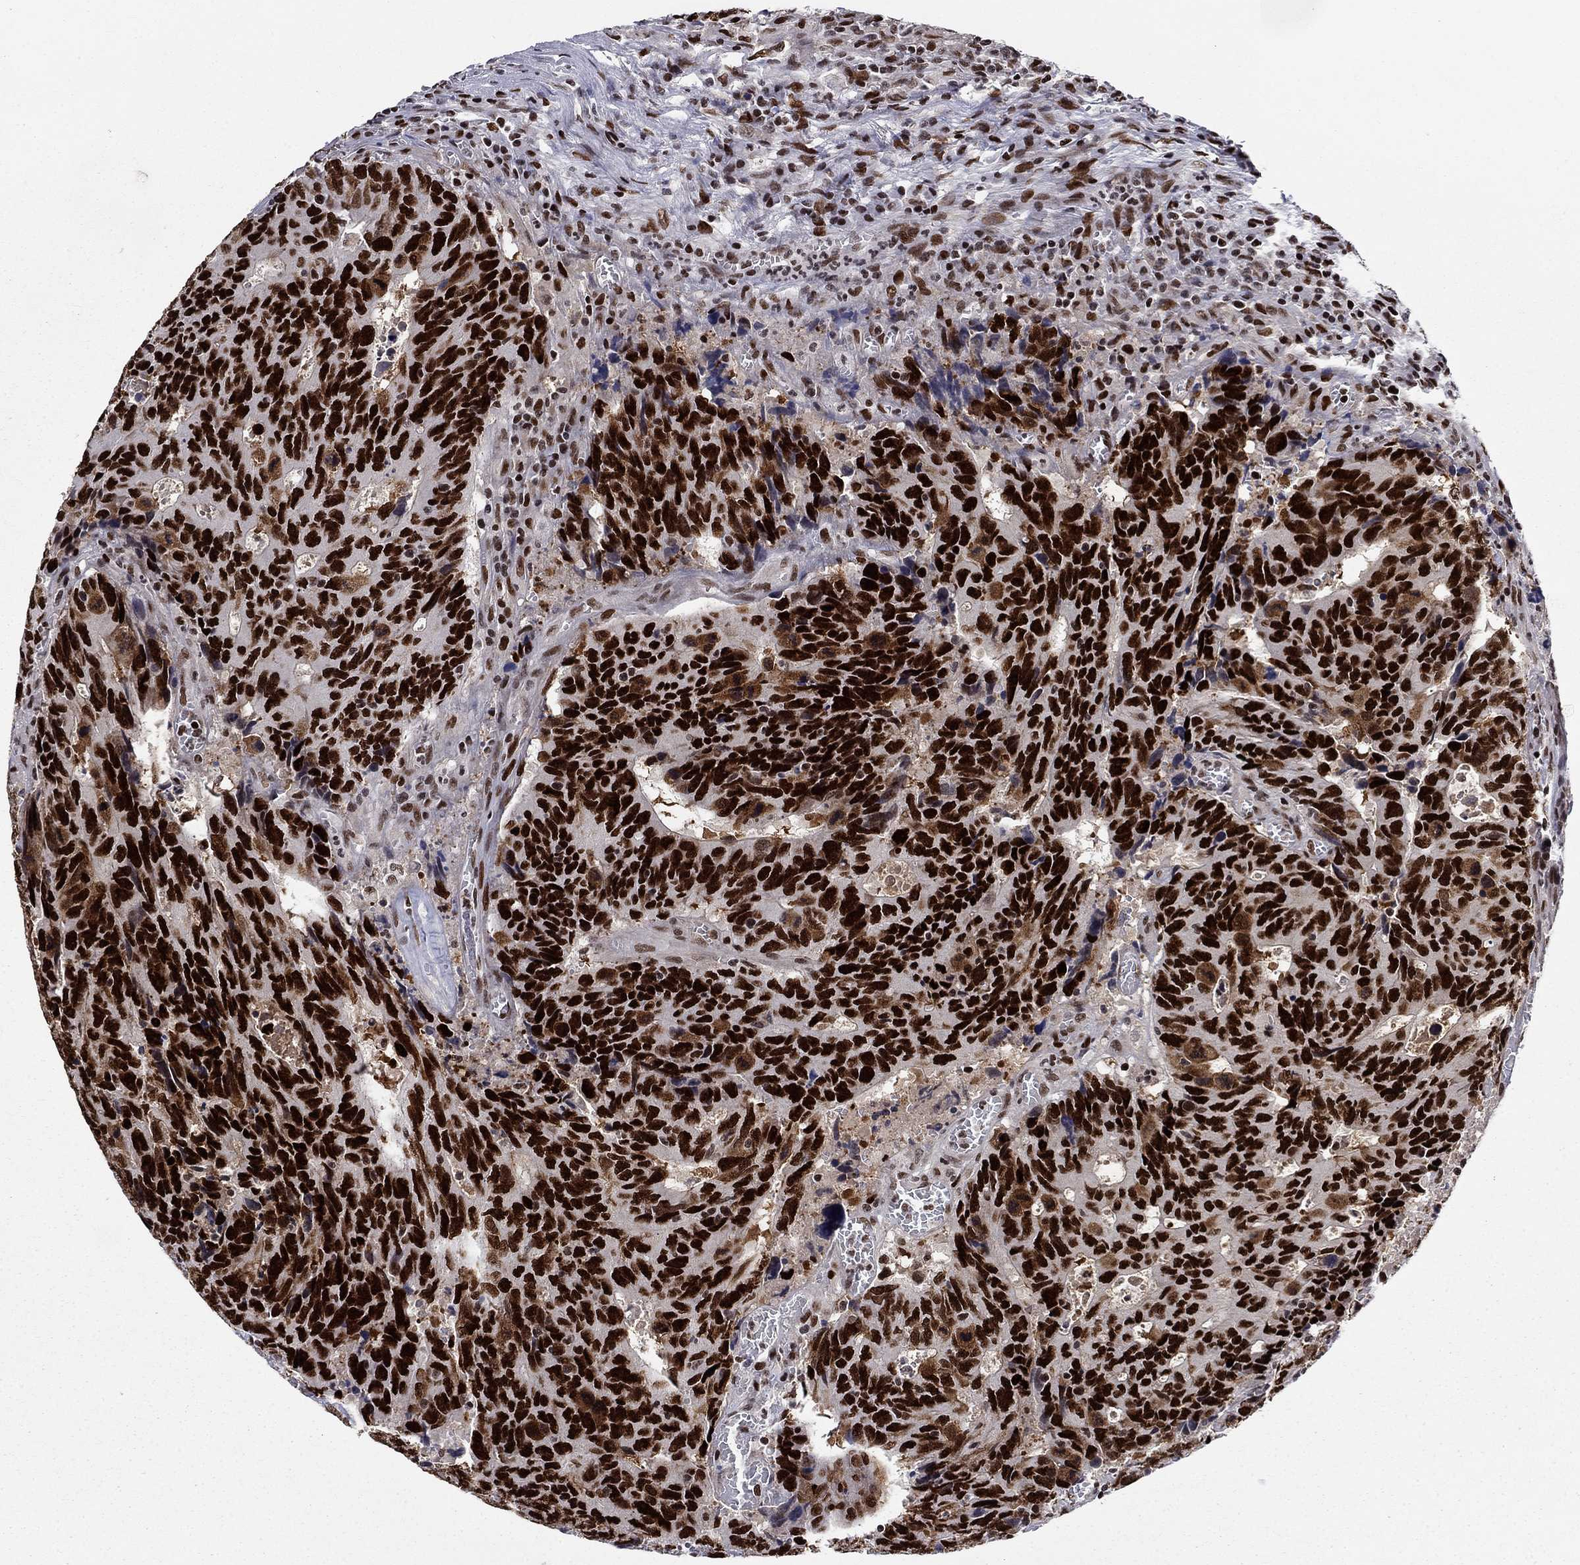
{"staining": {"intensity": "strong", "quantity": ">75%", "location": "nuclear"}, "tissue": "colorectal cancer", "cell_type": "Tumor cells", "image_type": "cancer", "snomed": [{"axis": "morphology", "description": "Adenocarcinoma, NOS"}, {"axis": "topography", "description": "Colon"}], "caption": "The image shows immunohistochemical staining of colorectal adenocarcinoma. There is strong nuclear staining is present in about >75% of tumor cells. (brown staining indicates protein expression, while blue staining denotes nuclei).", "gene": "RPRD1B", "patient": {"sex": "female", "age": 77}}